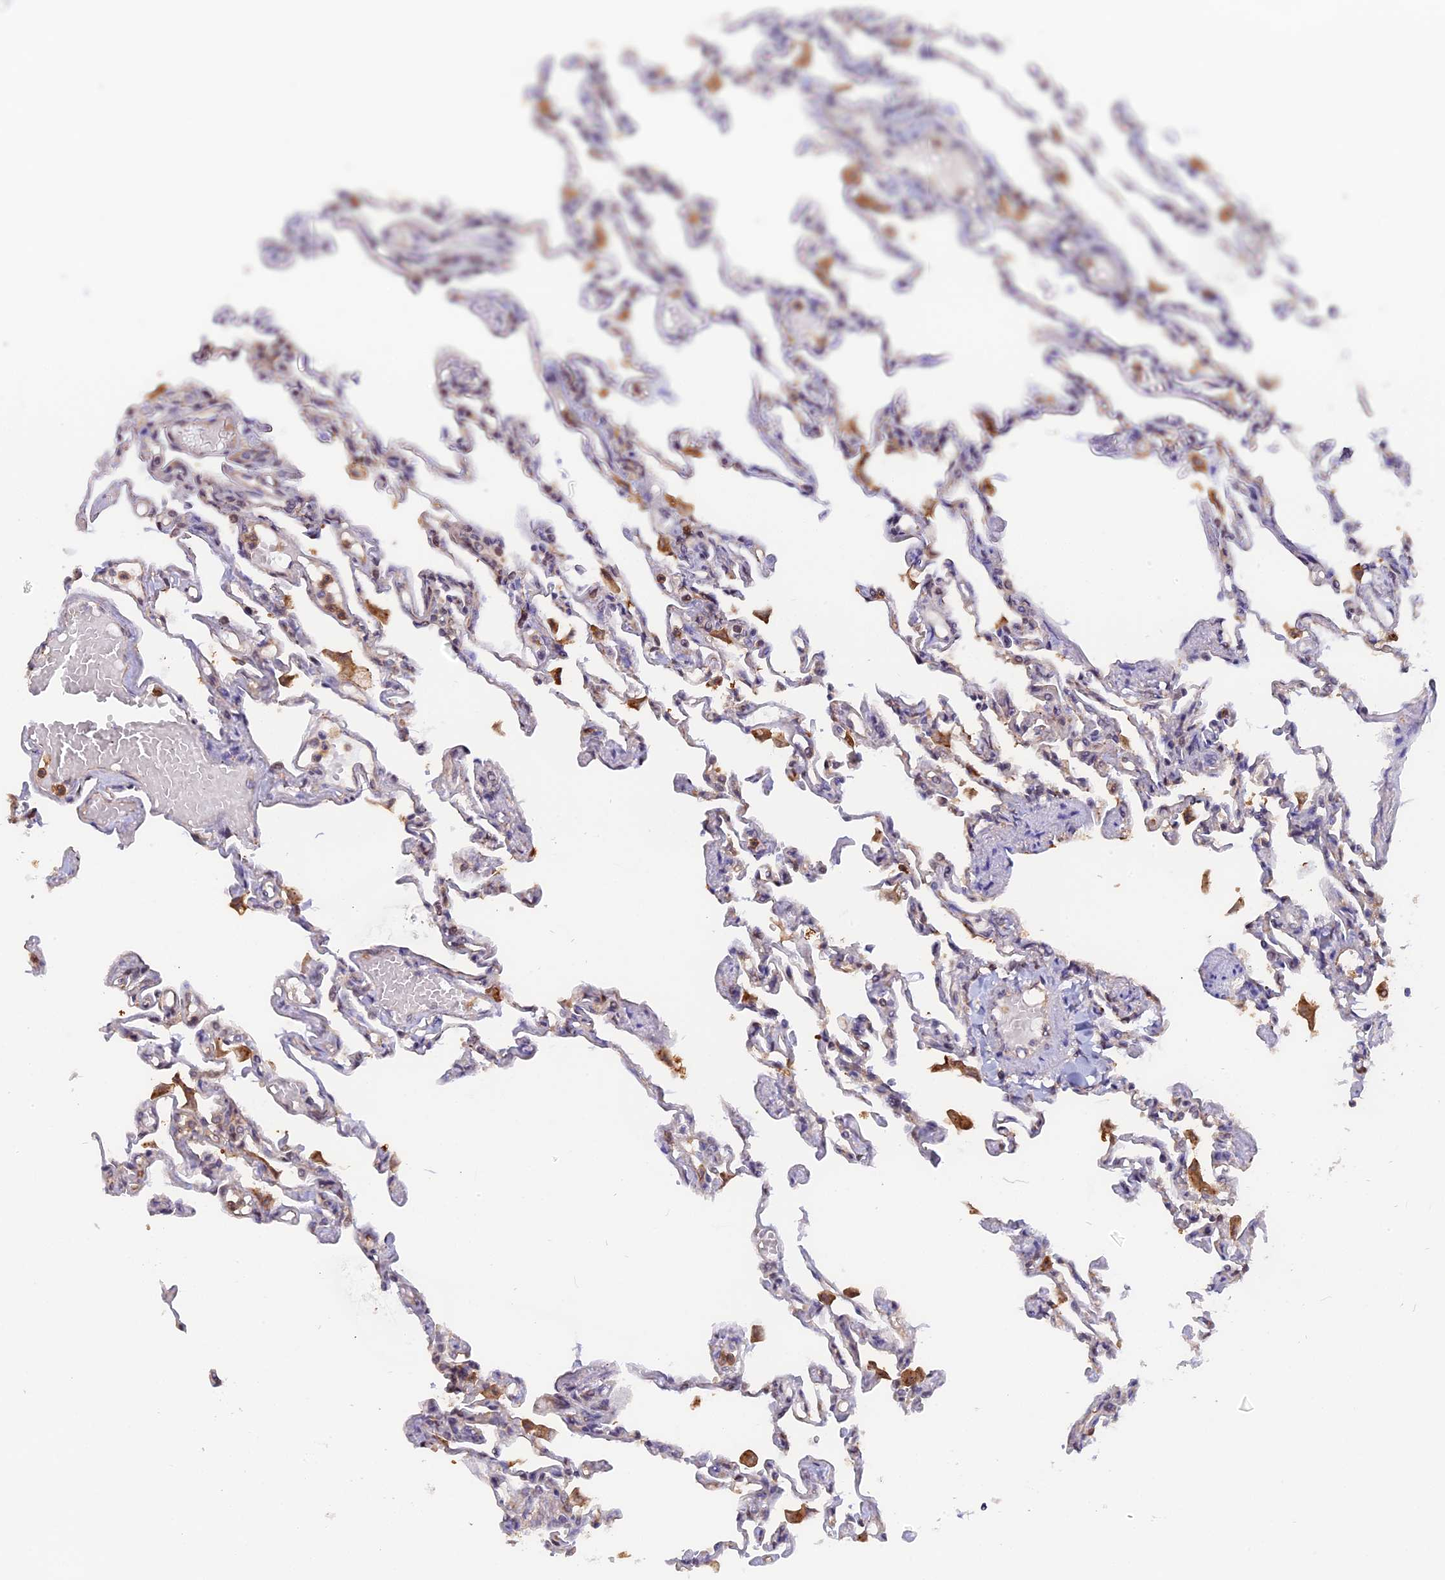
{"staining": {"intensity": "weak", "quantity": "<25%", "location": "cytoplasmic/membranous,nuclear"}, "tissue": "lung", "cell_type": "Alveolar cells", "image_type": "normal", "snomed": [{"axis": "morphology", "description": "Normal tissue, NOS"}, {"axis": "topography", "description": "Lung"}], "caption": "This micrograph is of benign lung stained with immunohistochemistry (IHC) to label a protein in brown with the nuclei are counter-stained blue. There is no staining in alveolar cells.", "gene": "FAM118B", "patient": {"sex": "male", "age": 21}}